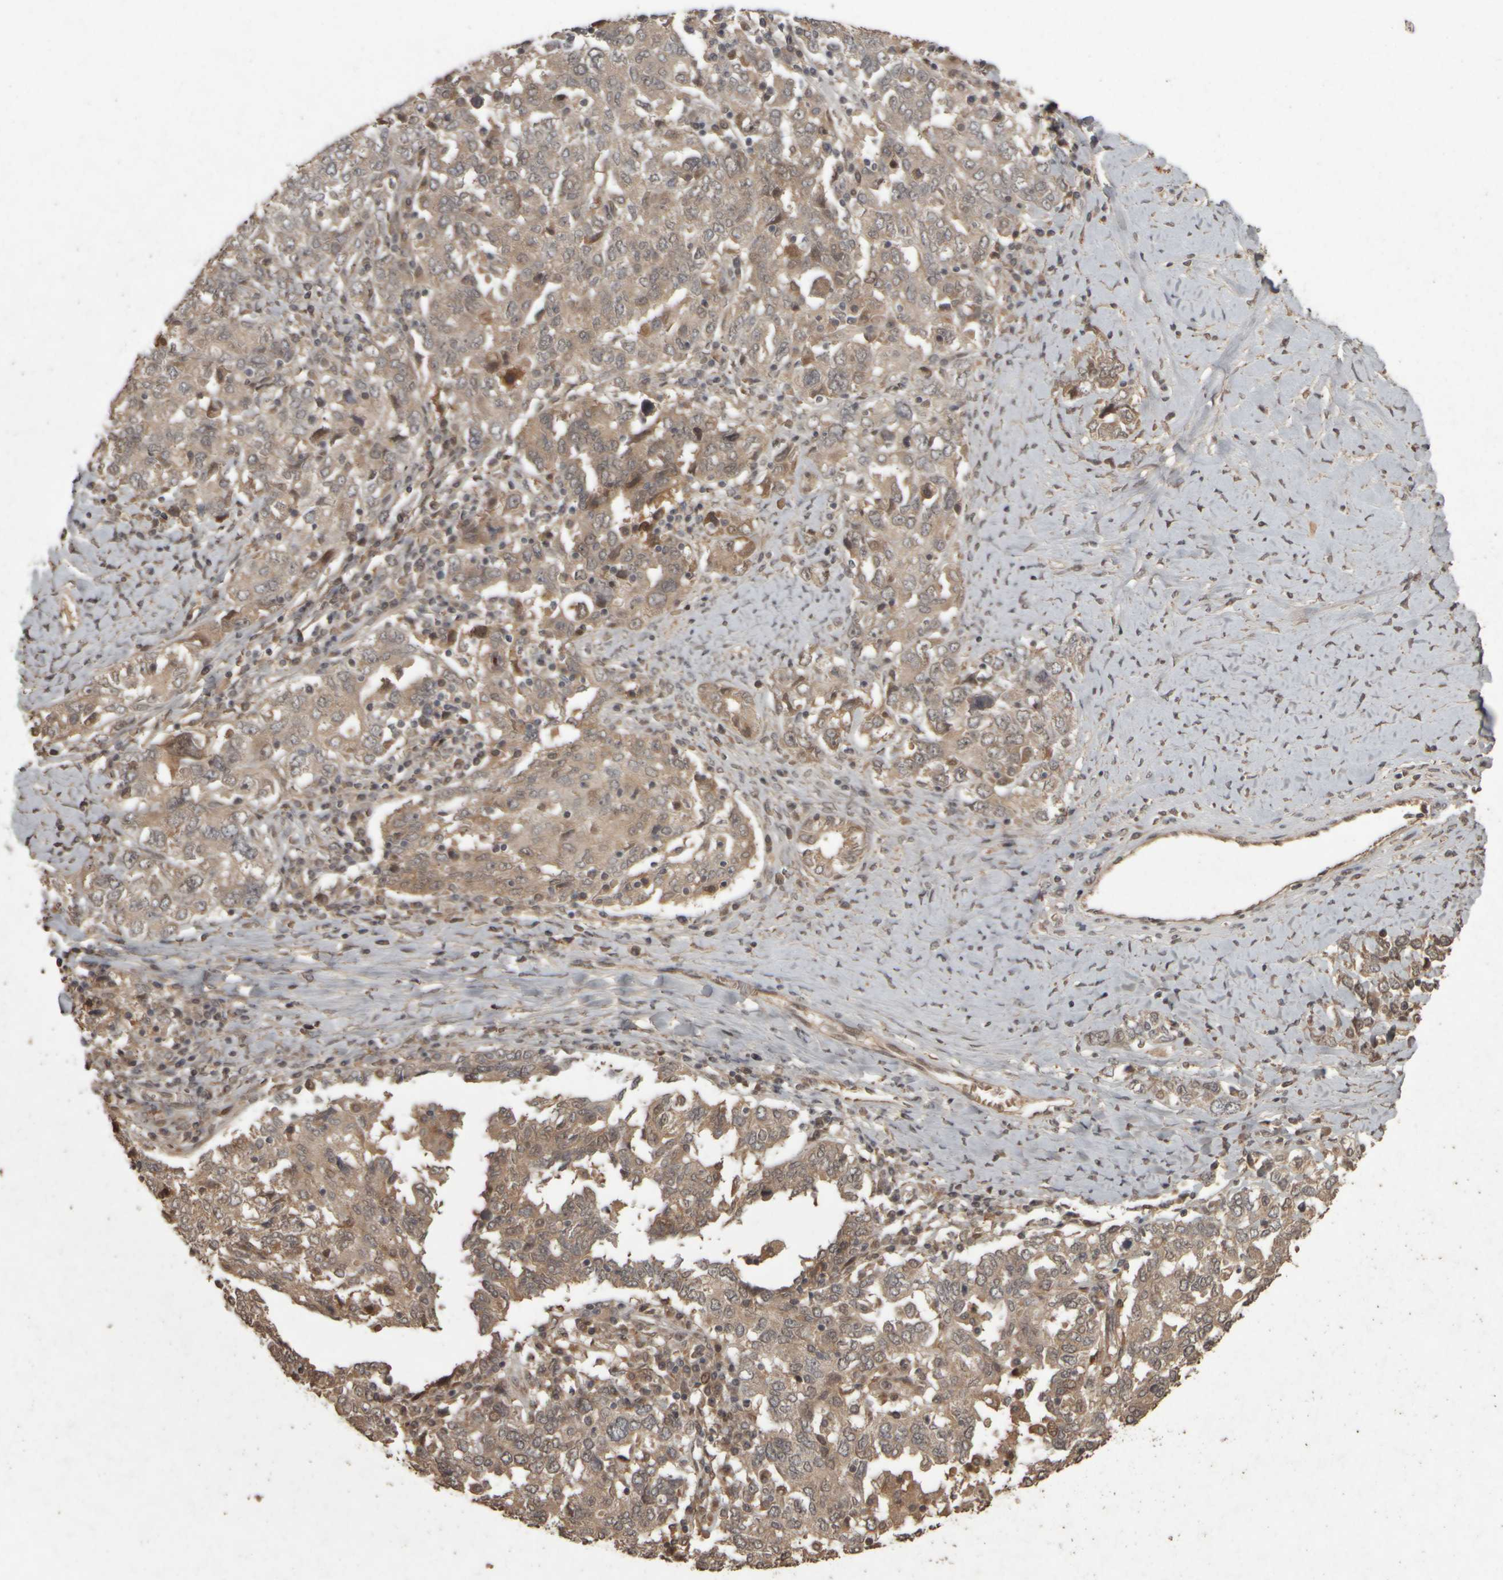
{"staining": {"intensity": "weak", "quantity": ">75%", "location": "cytoplasmic/membranous"}, "tissue": "ovarian cancer", "cell_type": "Tumor cells", "image_type": "cancer", "snomed": [{"axis": "morphology", "description": "Carcinoma, endometroid"}, {"axis": "topography", "description": "Ovary"}], "caption": "High-magnification brightfield microscopy of endometroid carcinoma (ovarian) stained with DAB (3,3'-diaminobenzidine) (brown) and counterstained with hematoxylin (blue). tumor cells exhibit weak cytoplasmic/membranous expression is appreciated in about>75% of cells. (brown staining indicates protein expression, while blue staining denotes nuclei).", "gene": "ACO1", "patient": {"sex": "female", "age": 62}}